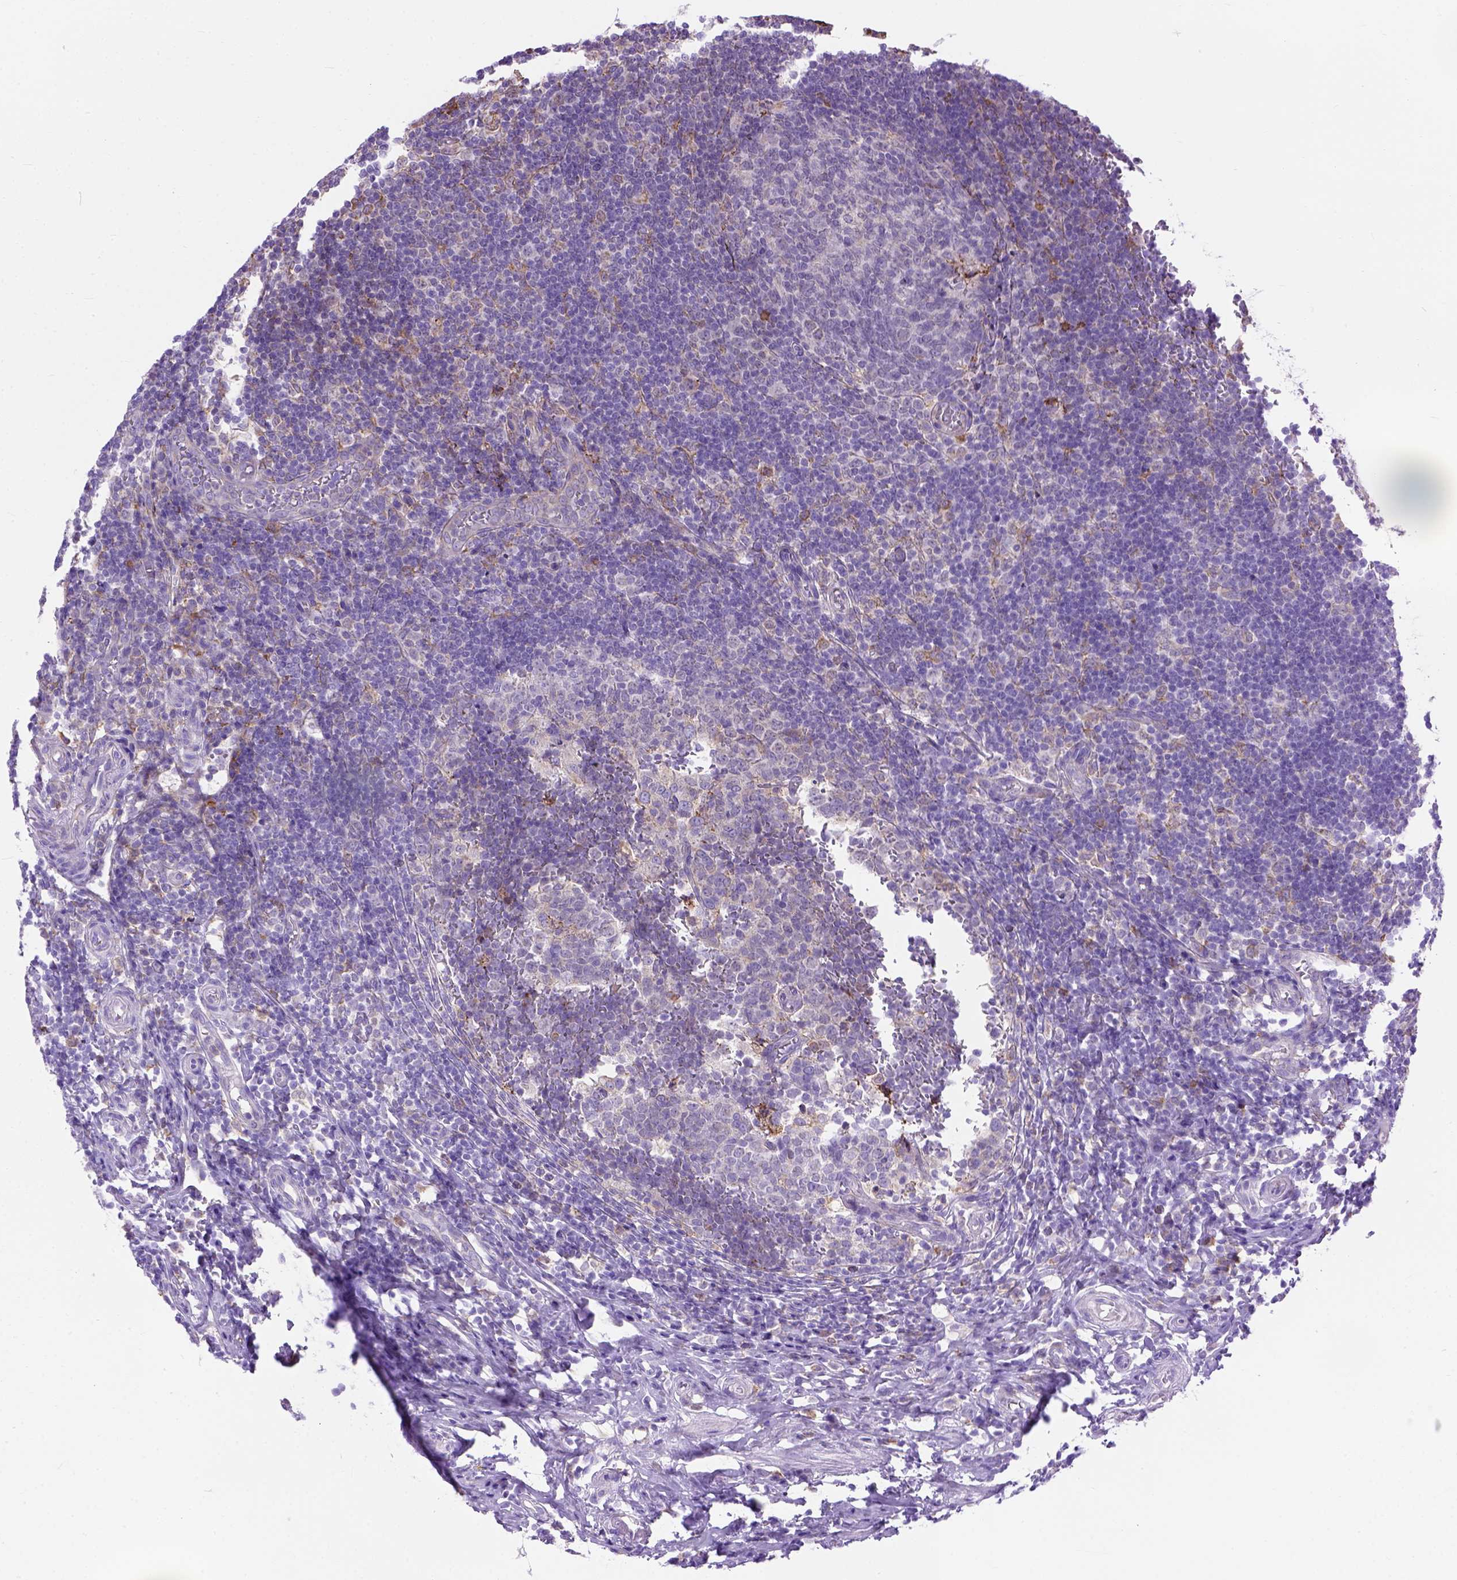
{"staining": {"intensity": "strong", "quantity": "<25%", "location": "cytoplasmic/membranous"}, "tissue": "appendix", "cell_type": "Glandular cells", "image_type": "normal", "snomed": [{"axis": "morphology", "description": "Normal tissue, NOS"}, {"axis": "topography", "description": "Appendix"}], "caption": "Appendix stained for a protein (brown) displays strong cytoplasmic/membranous positive staining in approximately <25% of glandular cells.", "gene": "PLK4", "patient": {"sex": "male", "age": 18}}